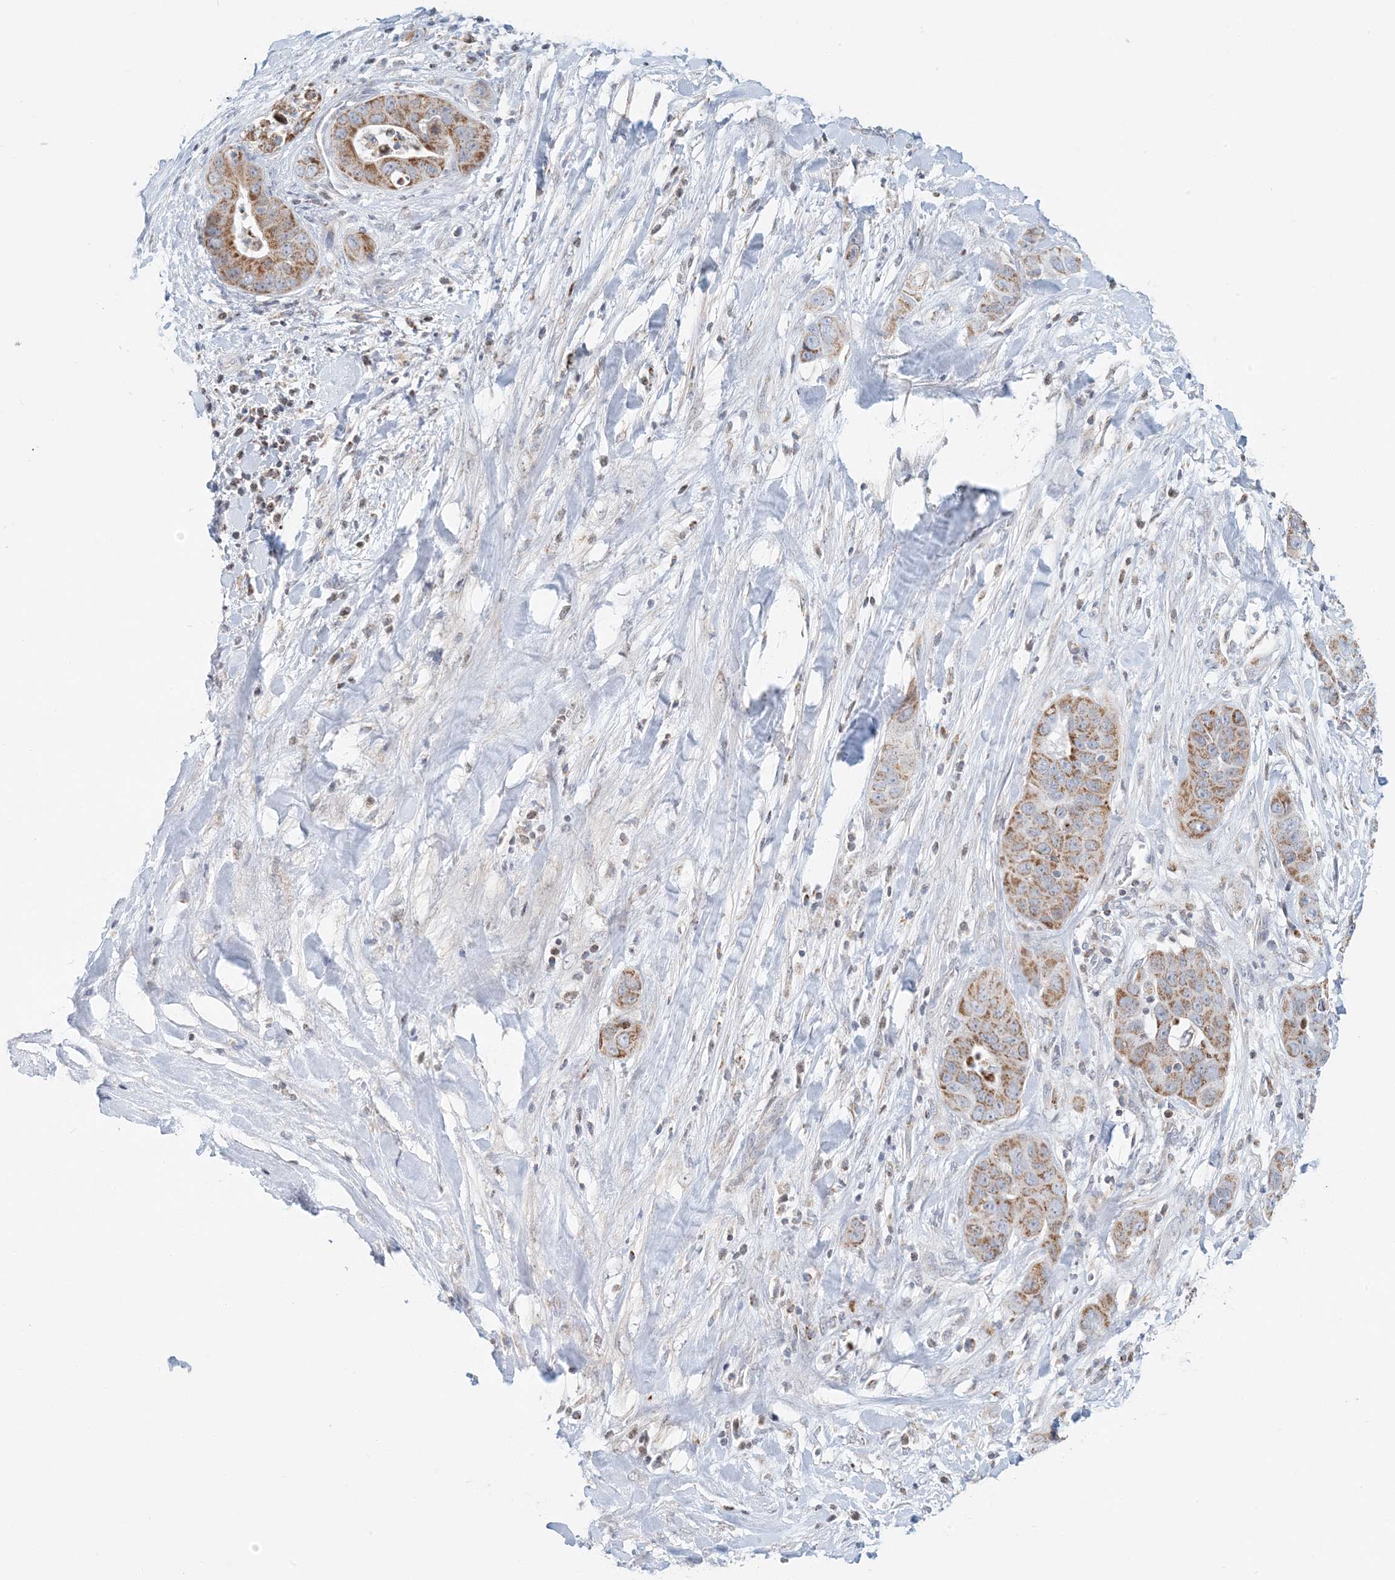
{"staining": {"intensity": "moderate", "quantity": ">75%", "location": "cytoplasmic/membranous"}, "tissue": "liver cancer", "cell_type": "Tumor cells", "image_type": "cancer", "snomed": [{"axis": "morphology", "description": "Cholangiocarcinoma"}, {"axis": "topography", "description": "Liver"}], "caption": "Brown immunohistochemical staining in liver cancer (cholangiocarcinoma) shows moderate cytoplasmic/membranous staining in approximately >75% of tumor cells. (DAB IHC, brown staining for protein, blue staining for nuclei).", "gene": "BDH1", "patient": {"sex": "female", "age": 52}}